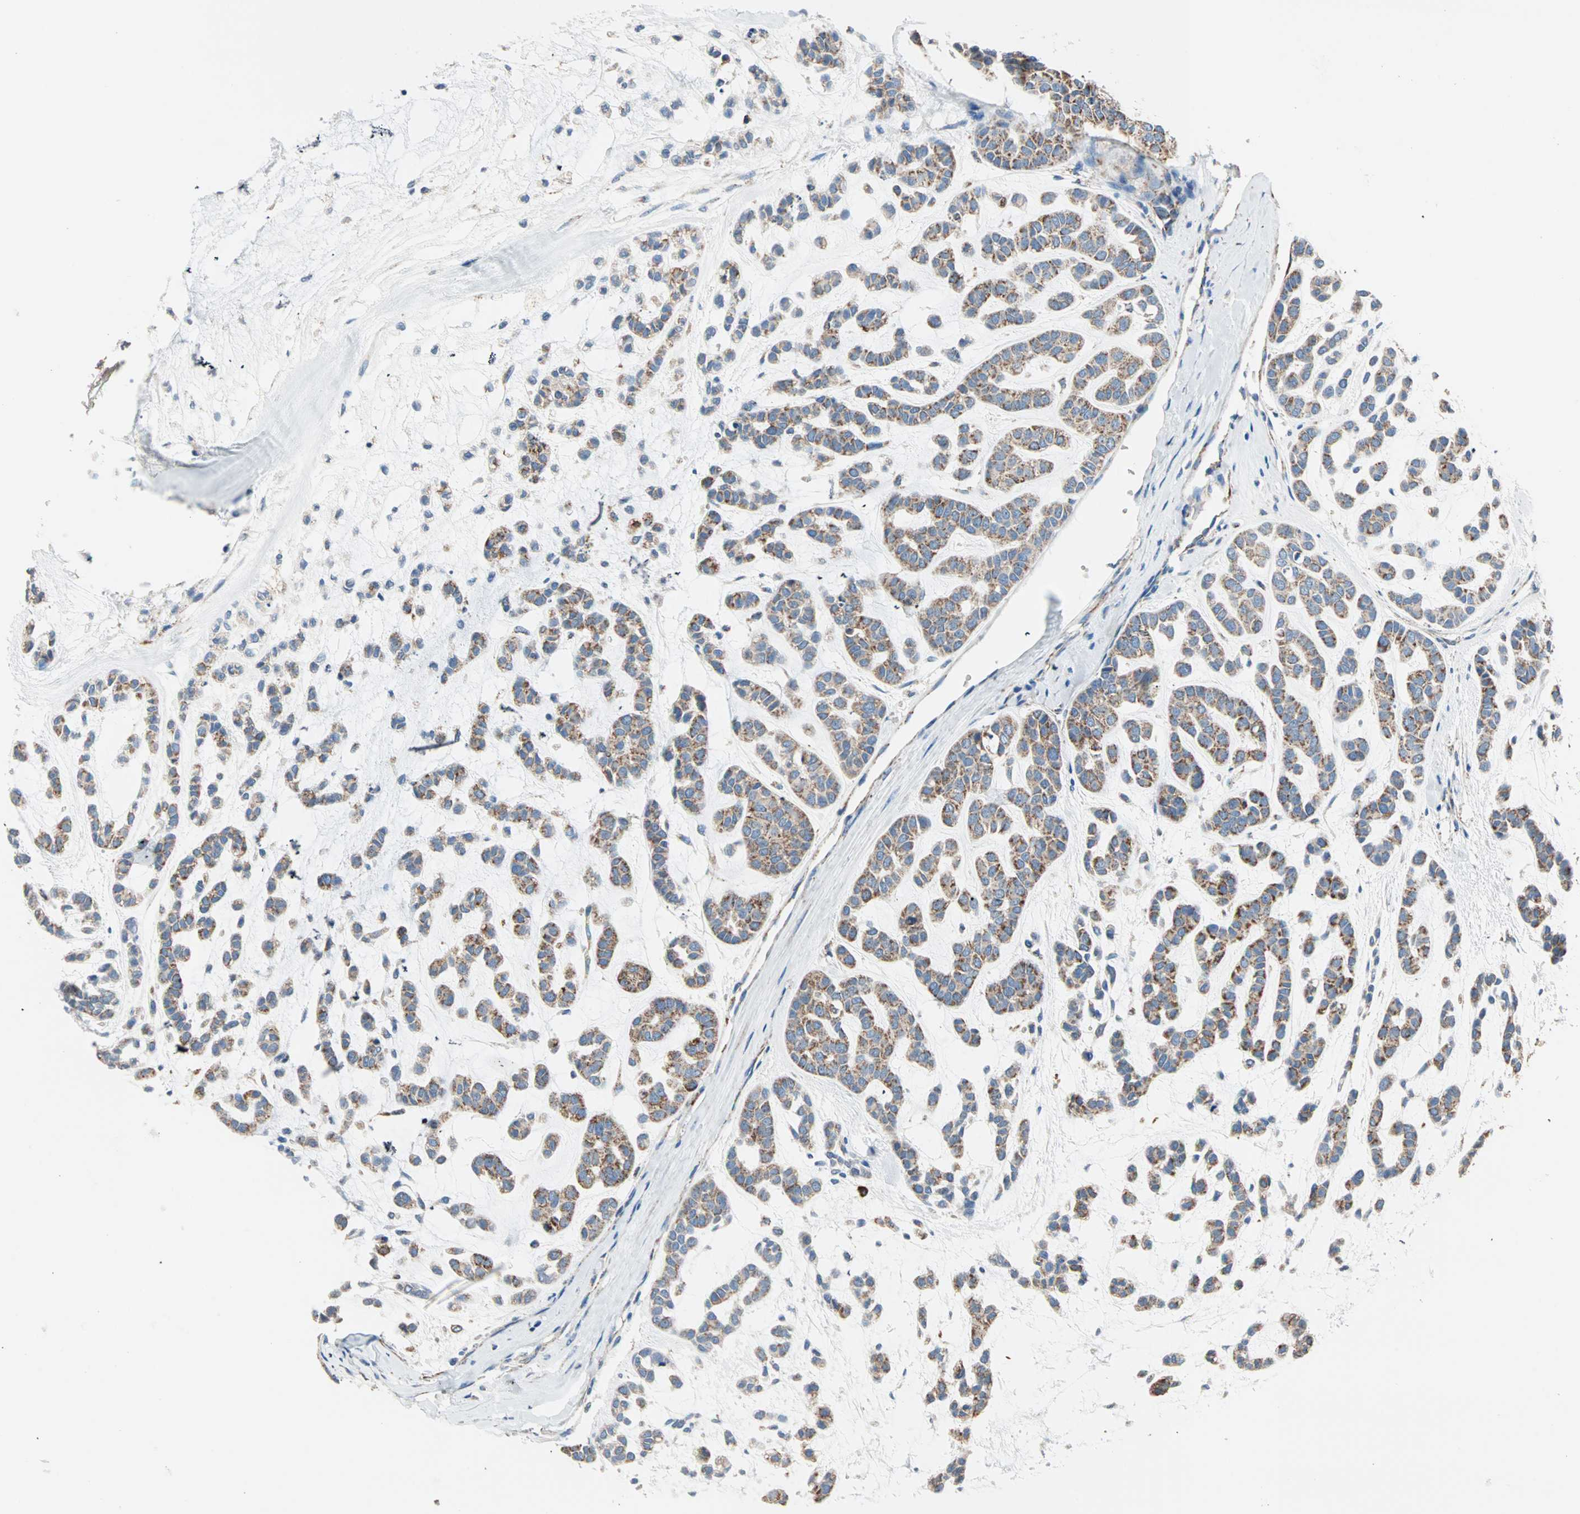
{"staining": {"intensity": "moderate", "quantity": ">75%", "location": "cytoplasmic/membranous"}, "tissue": "head and neck cancer", "cell_type": "Tumor cells", "image_type": "cancer", "snomed": [{"axis": "morphology", "description": "Adenocarcinoma, NOS"}, {"axis": "morphology", "description": "Adenoma, NOS"}, {"axis": "topography", "description": "Head-Neck"}], "caption": "Immunohistochemistry staining of head and neck cancer, which displays medium levels of moderate cytoplasmic/membranous positivity in approximately >75% of tumor cells indicating moderate cytoplasmic/membranous protein positivity. The staining was performed using DAB (3,3'-diaminobenzidine) (brown) for protein detection and nuclei were counterstained in hematoxylin (blue).", "gene": "TST", "patient": {"sex": "female", "age": 55}}